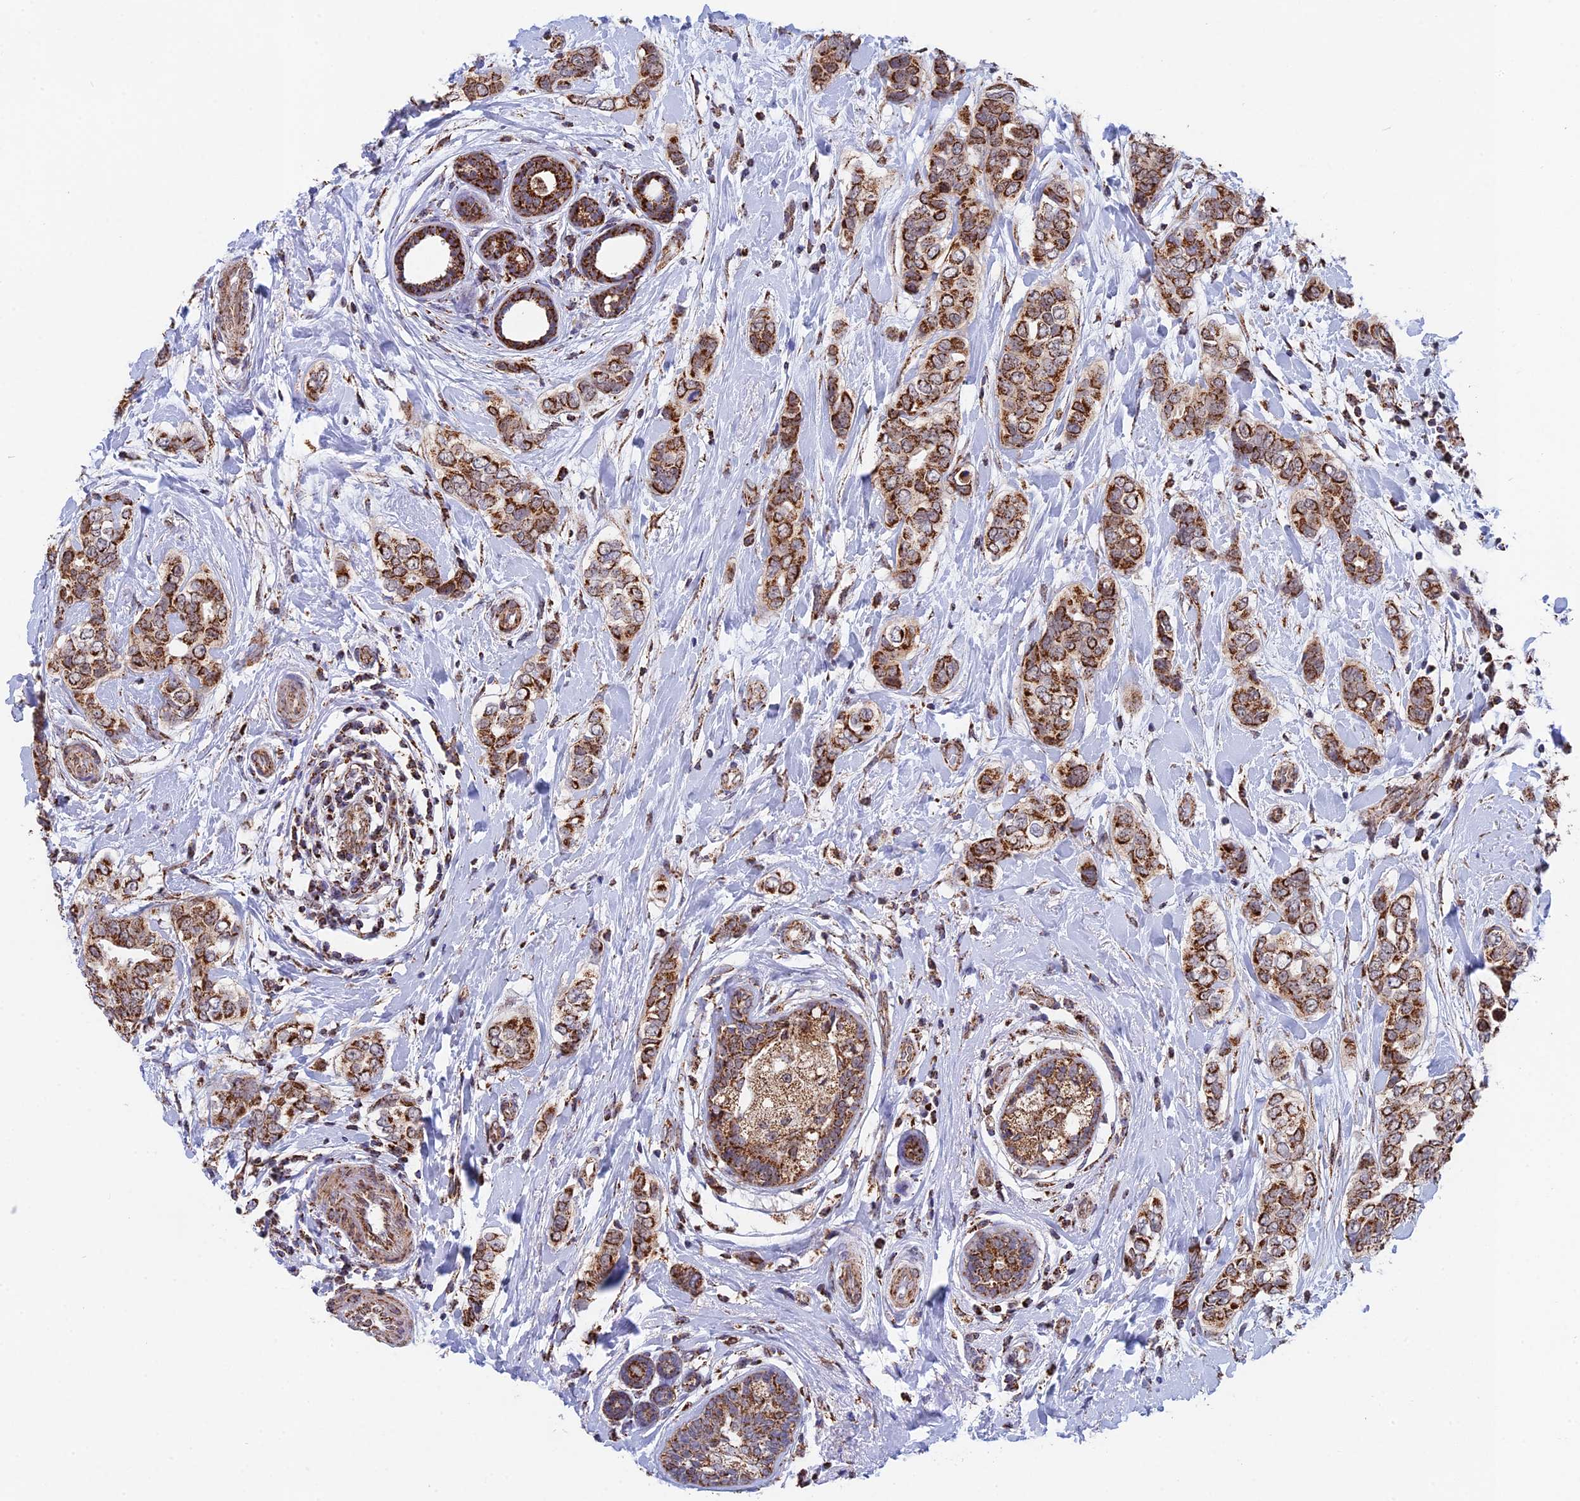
{"staining": {"intensity": "strong", "quantity": ">75%", "location": "cytoplasmic/membranous"}, "tissue": "breast cancer", "cell_type": "Tumor cells", "image_type": "cancer", "snomed": [{"axis": "morphology", "description": "Lobular carcinoma"}, {"axis": "topography", "description": "Breast"}], "caption": "Protein staining of breast lobular carcinoma tissue displays strong cytoplasmic/membranous staining in approximately >75% of tumor cells.", "gene": "CDC16", "patient": {"sex": "female", "age": 51}}